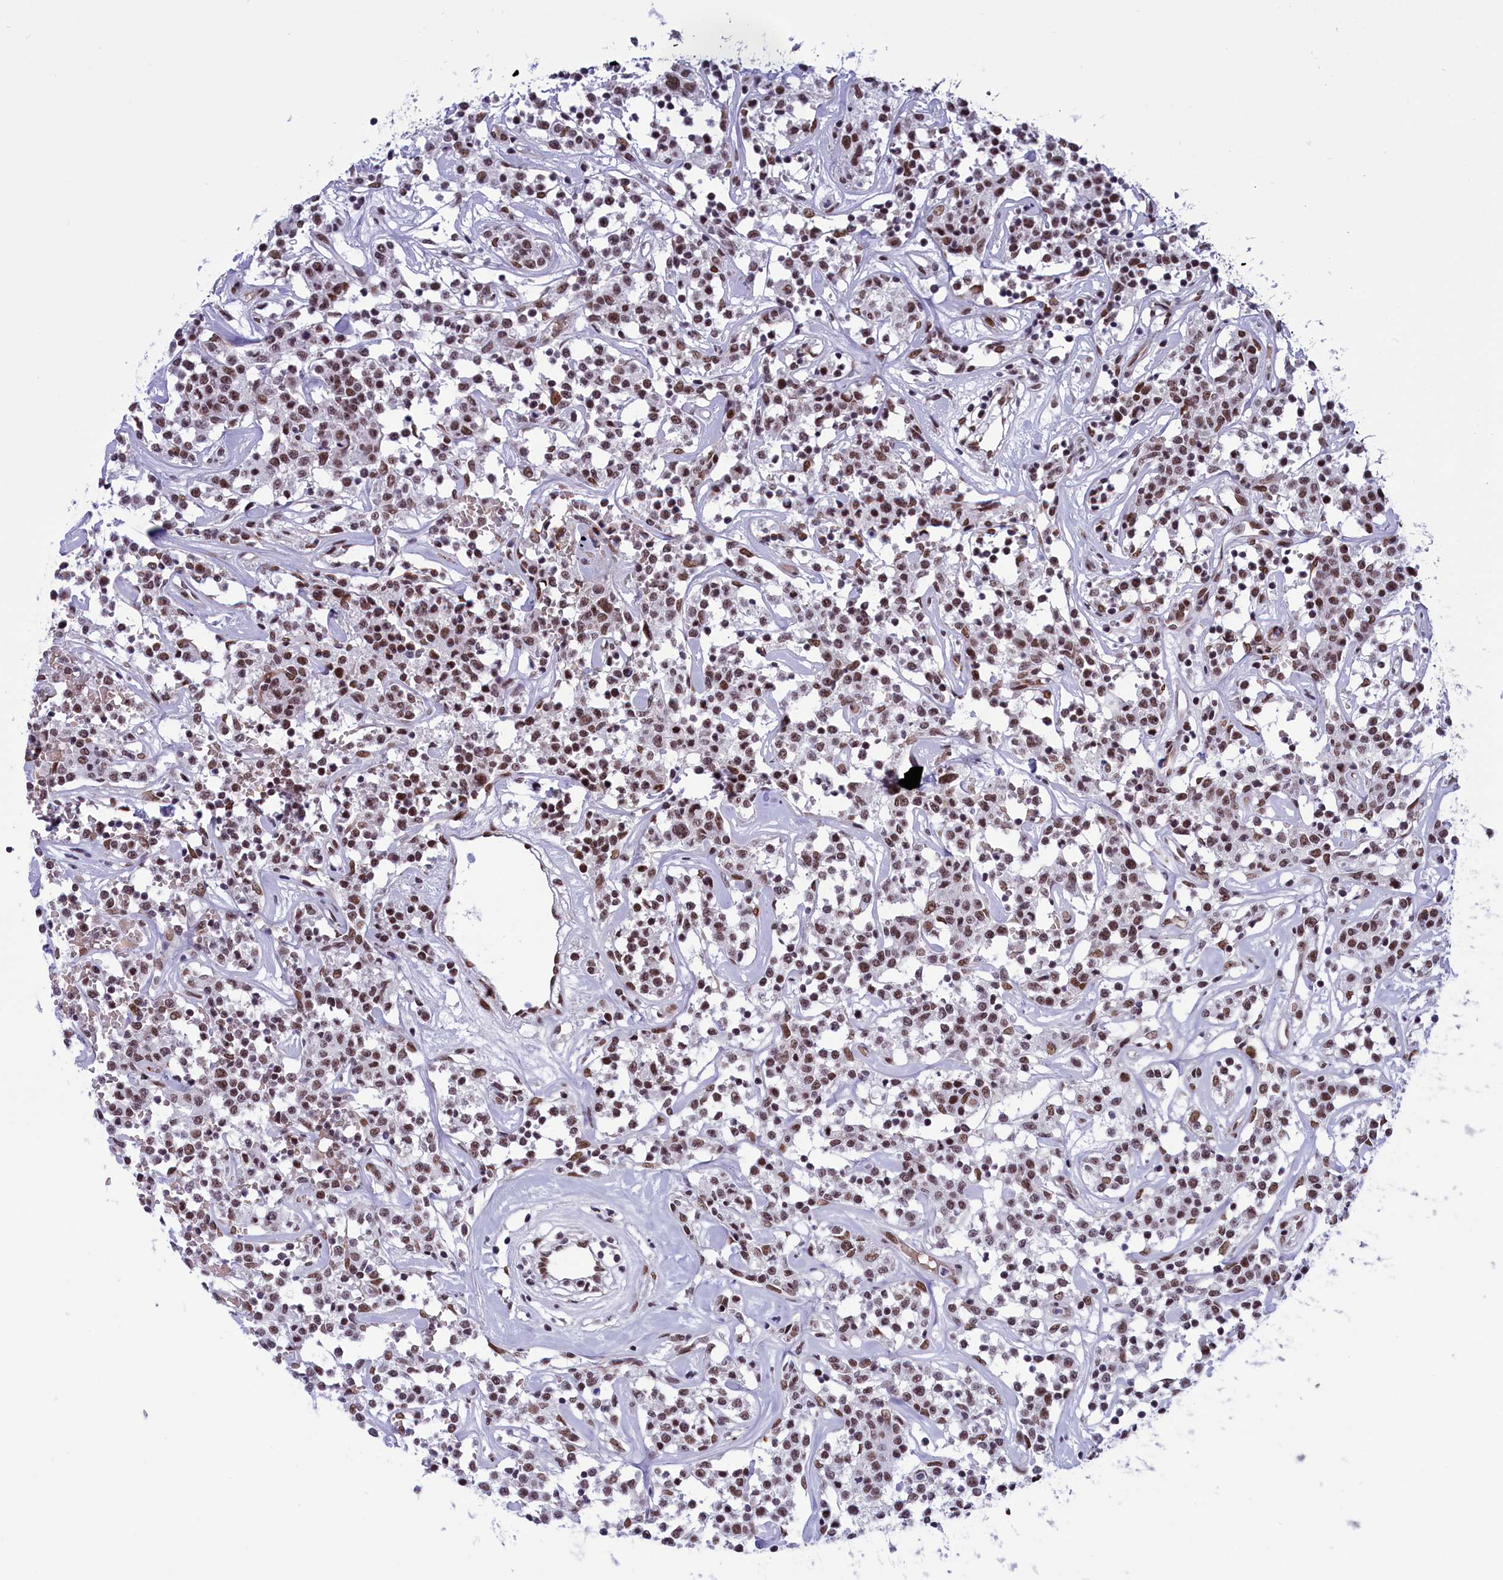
{"staining": {"intensity": "strong", "quantity": ">75%", "location": "nuclear"}, "tissue": "lymphoma", "cell_type": "Tumor cells", "image_type": "cancer", "snomed": [{"axis": "morphology", "description": "Malignant lymphoma, non-Hodgkin's type, Low grade"}, {"axis": "topography", "description": "Small intestine"}], "caption": "Brown immunohistochemical staining in low-grade malignant lymphoma, non-Hodgkin's type reveals strong nuclear expression in about >75% of tumor cells.", "gene": "MPHOSPH8", "patient": {"sex": "female", "age": 59}}